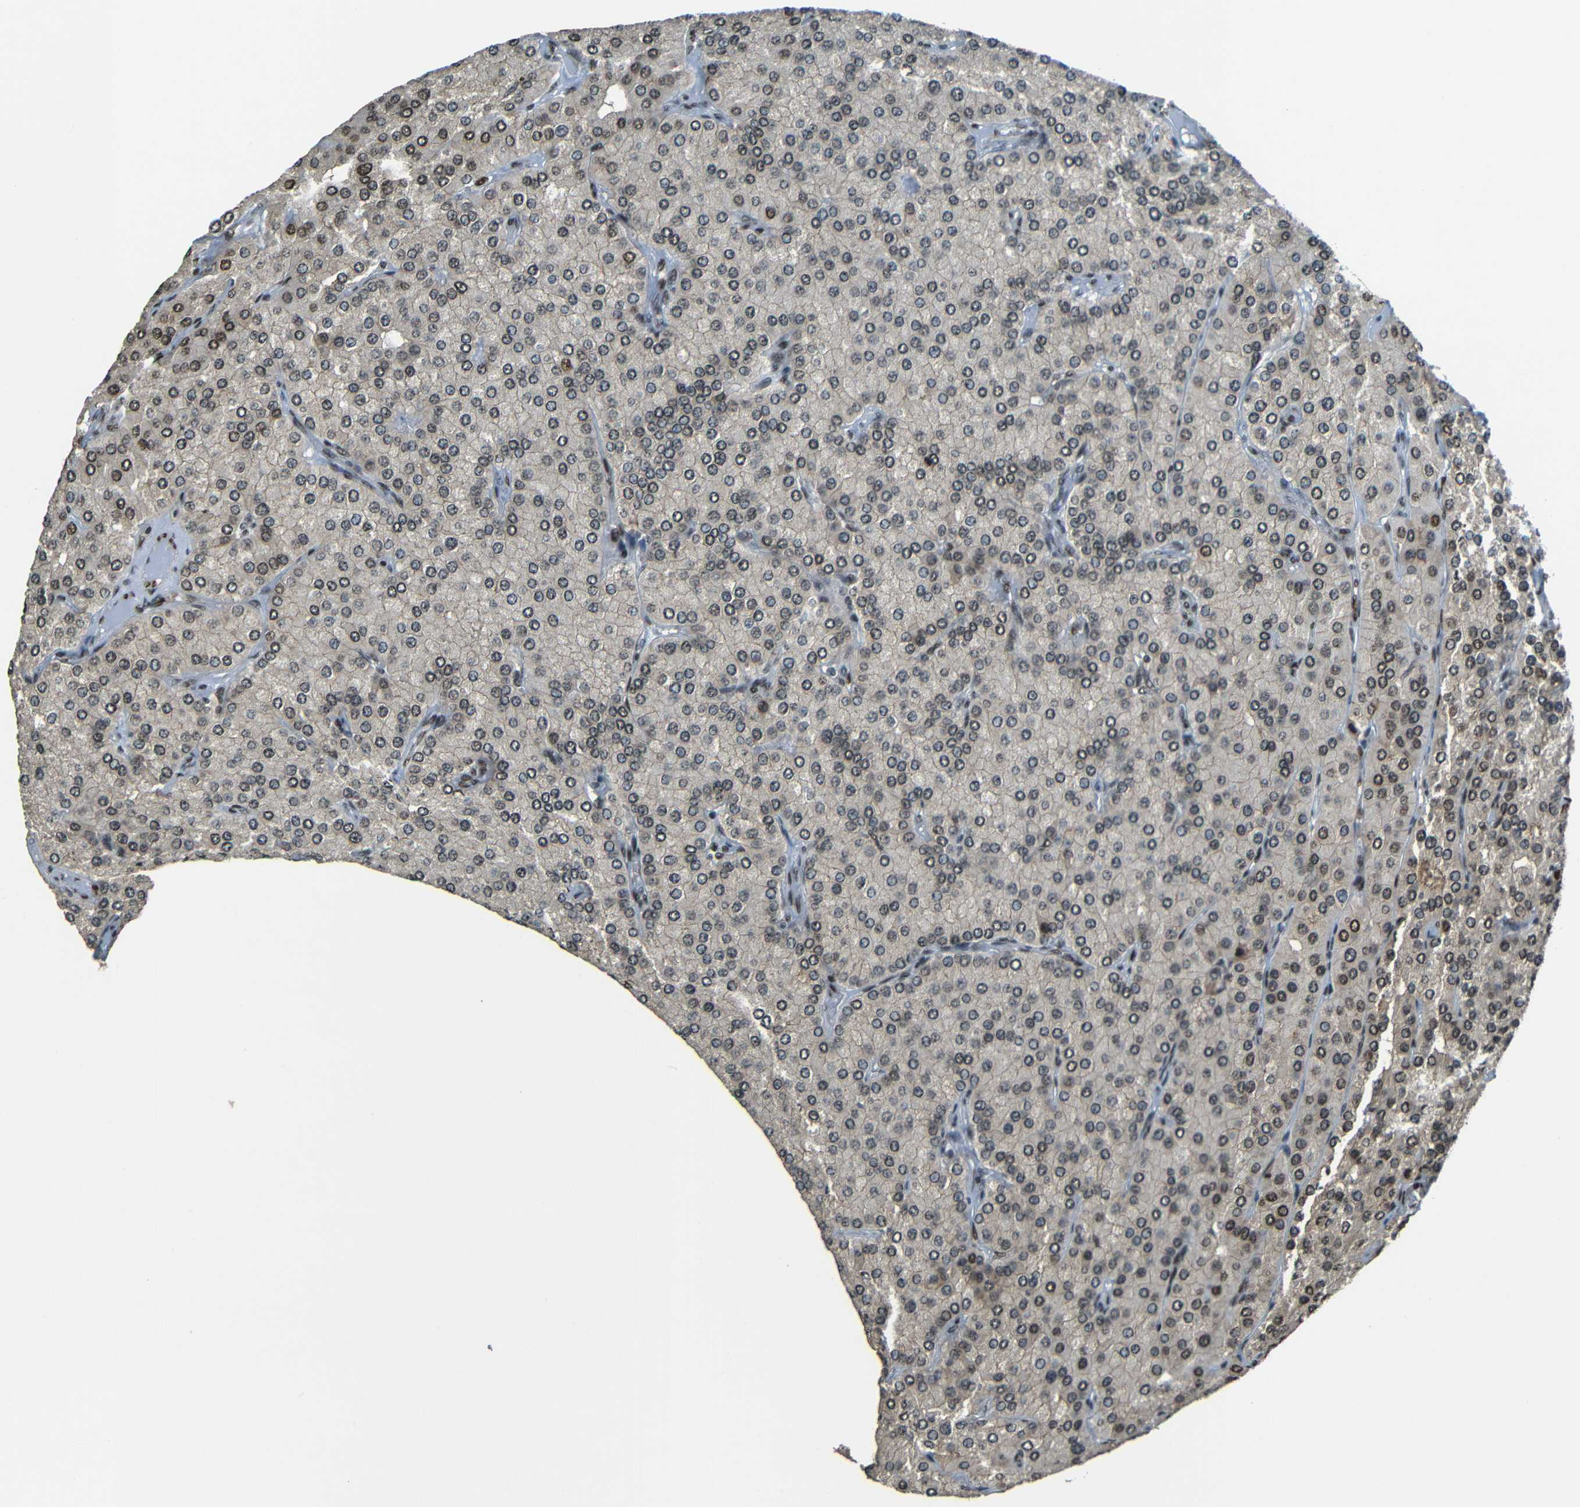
{"staining": {"intensity": "moderate", "quantity": "<25%", "location": "nuclear"}, "tissue": "parathyroid gland", "cell_type": "Glandular cells", "image_type": "normal", "snomed": [{"axis": "morphology", "description": "Normal tissue, NOS"}, {"axis": "morphology", "description": "Adenoma, NOS"}, {"axis": "topography", "description": "Parathyroid gland"}], "caption": "Immunohistochemical staining of benign human parathyroid gland displays low levels of moderate nuclear staining in approximately <25% of glandular cells. (DAB (3,3'-diaminobenzidine) IHC, brown staining for protein, blue staining for nuclei).", "gene": "PSIP1", "patient": {"sex": "female", "age": 86}}